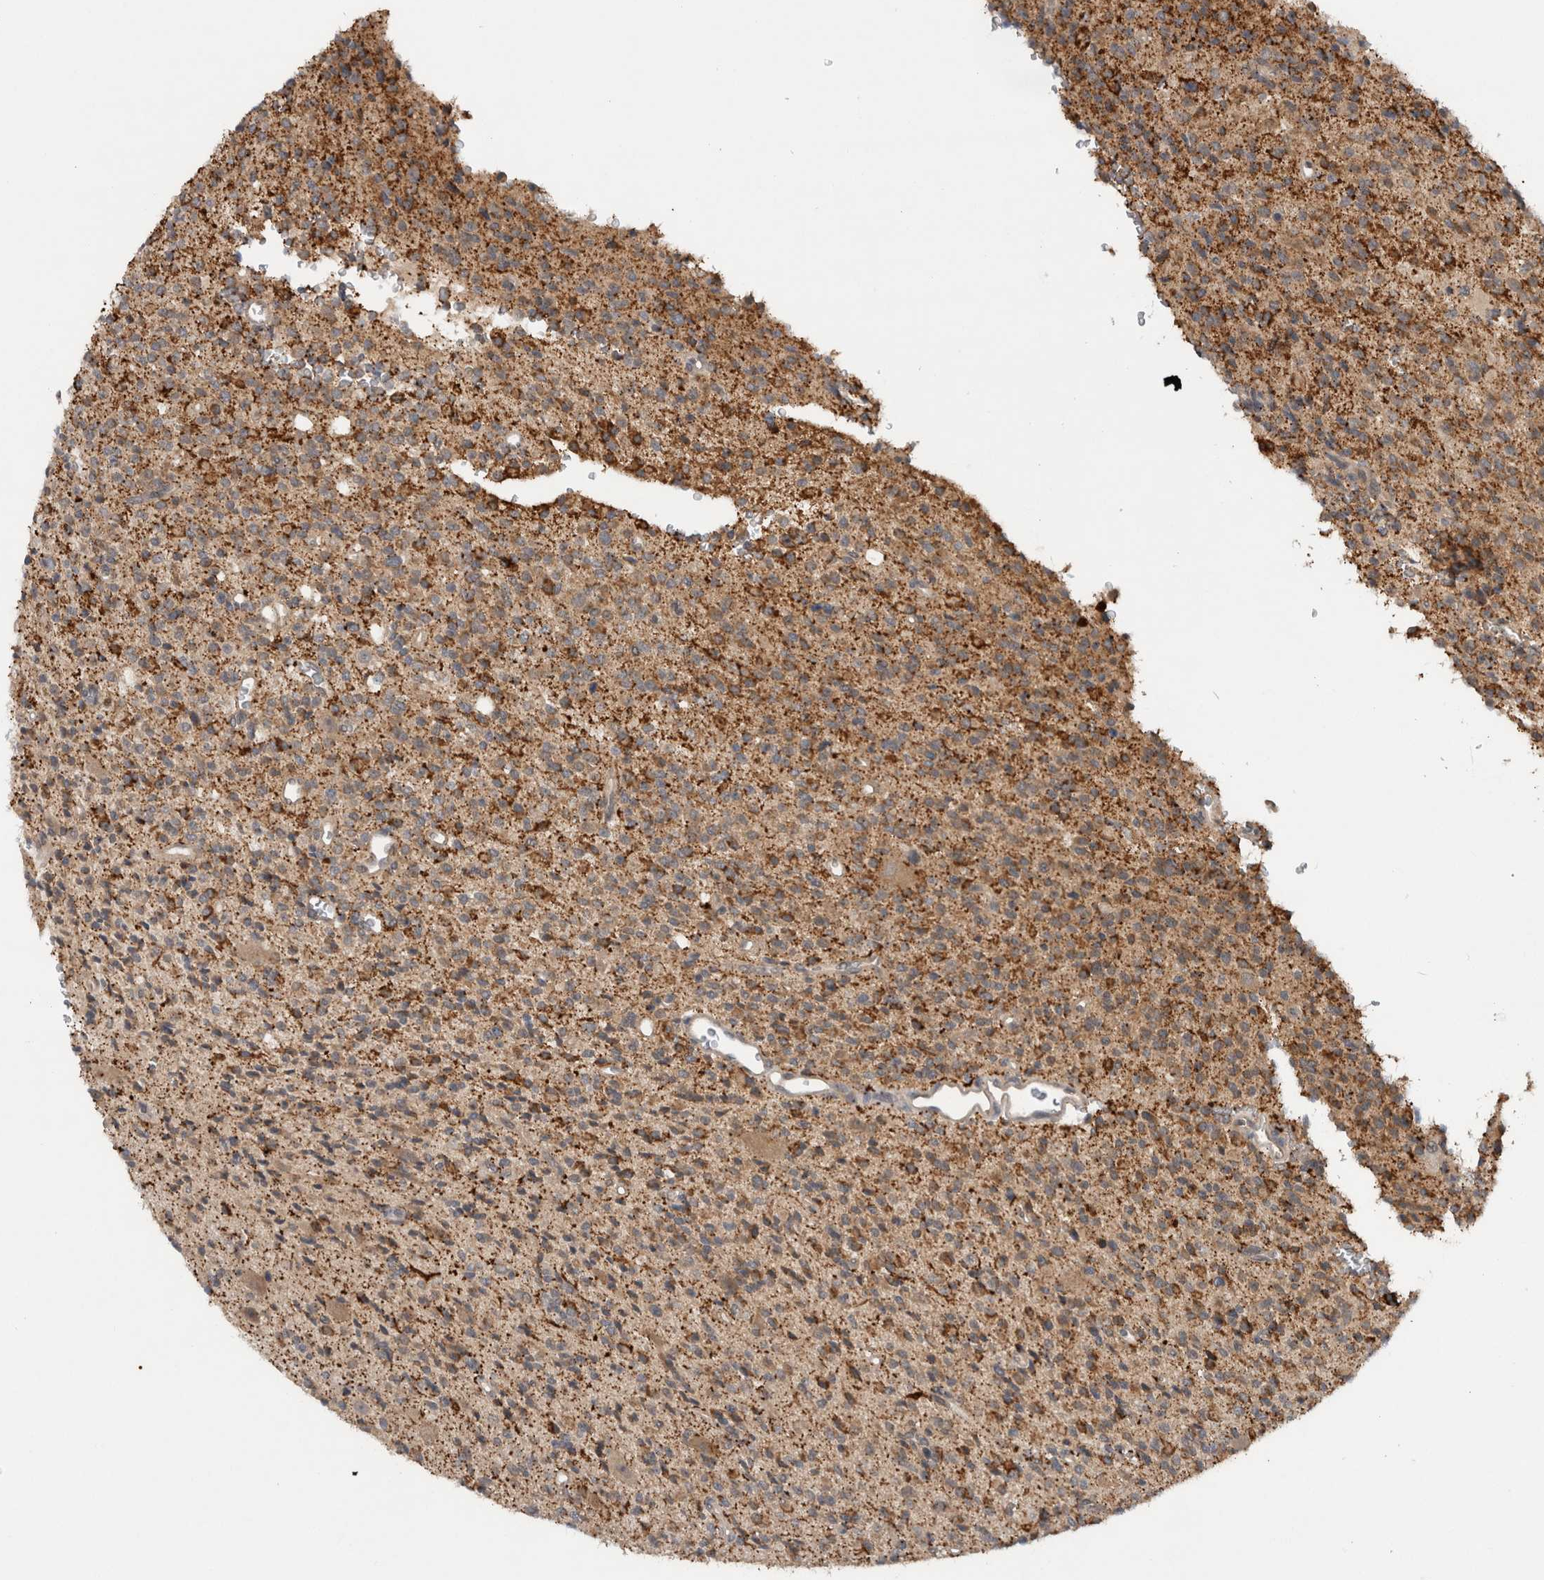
{"staining": {"intensity": "moderate", "quantity": ">75%", "location": "cytoplasmic/membranous"}, "tissue": "glioma", "cell_type": "Tumor cells", "image_type": "cancer", "snomed": [{"axis": "morphology", "description": "Glioma, malignant, High grade"}, {"axis": "topography", "description": "Brain"}], "caption": "Protein expression analysis of glioma displays moderate cytoplasmic/membranous positivity in approximately >75% of tumor cells.", "gene": "PDCD2", "patient": {"sex": "male", "age": 34}}